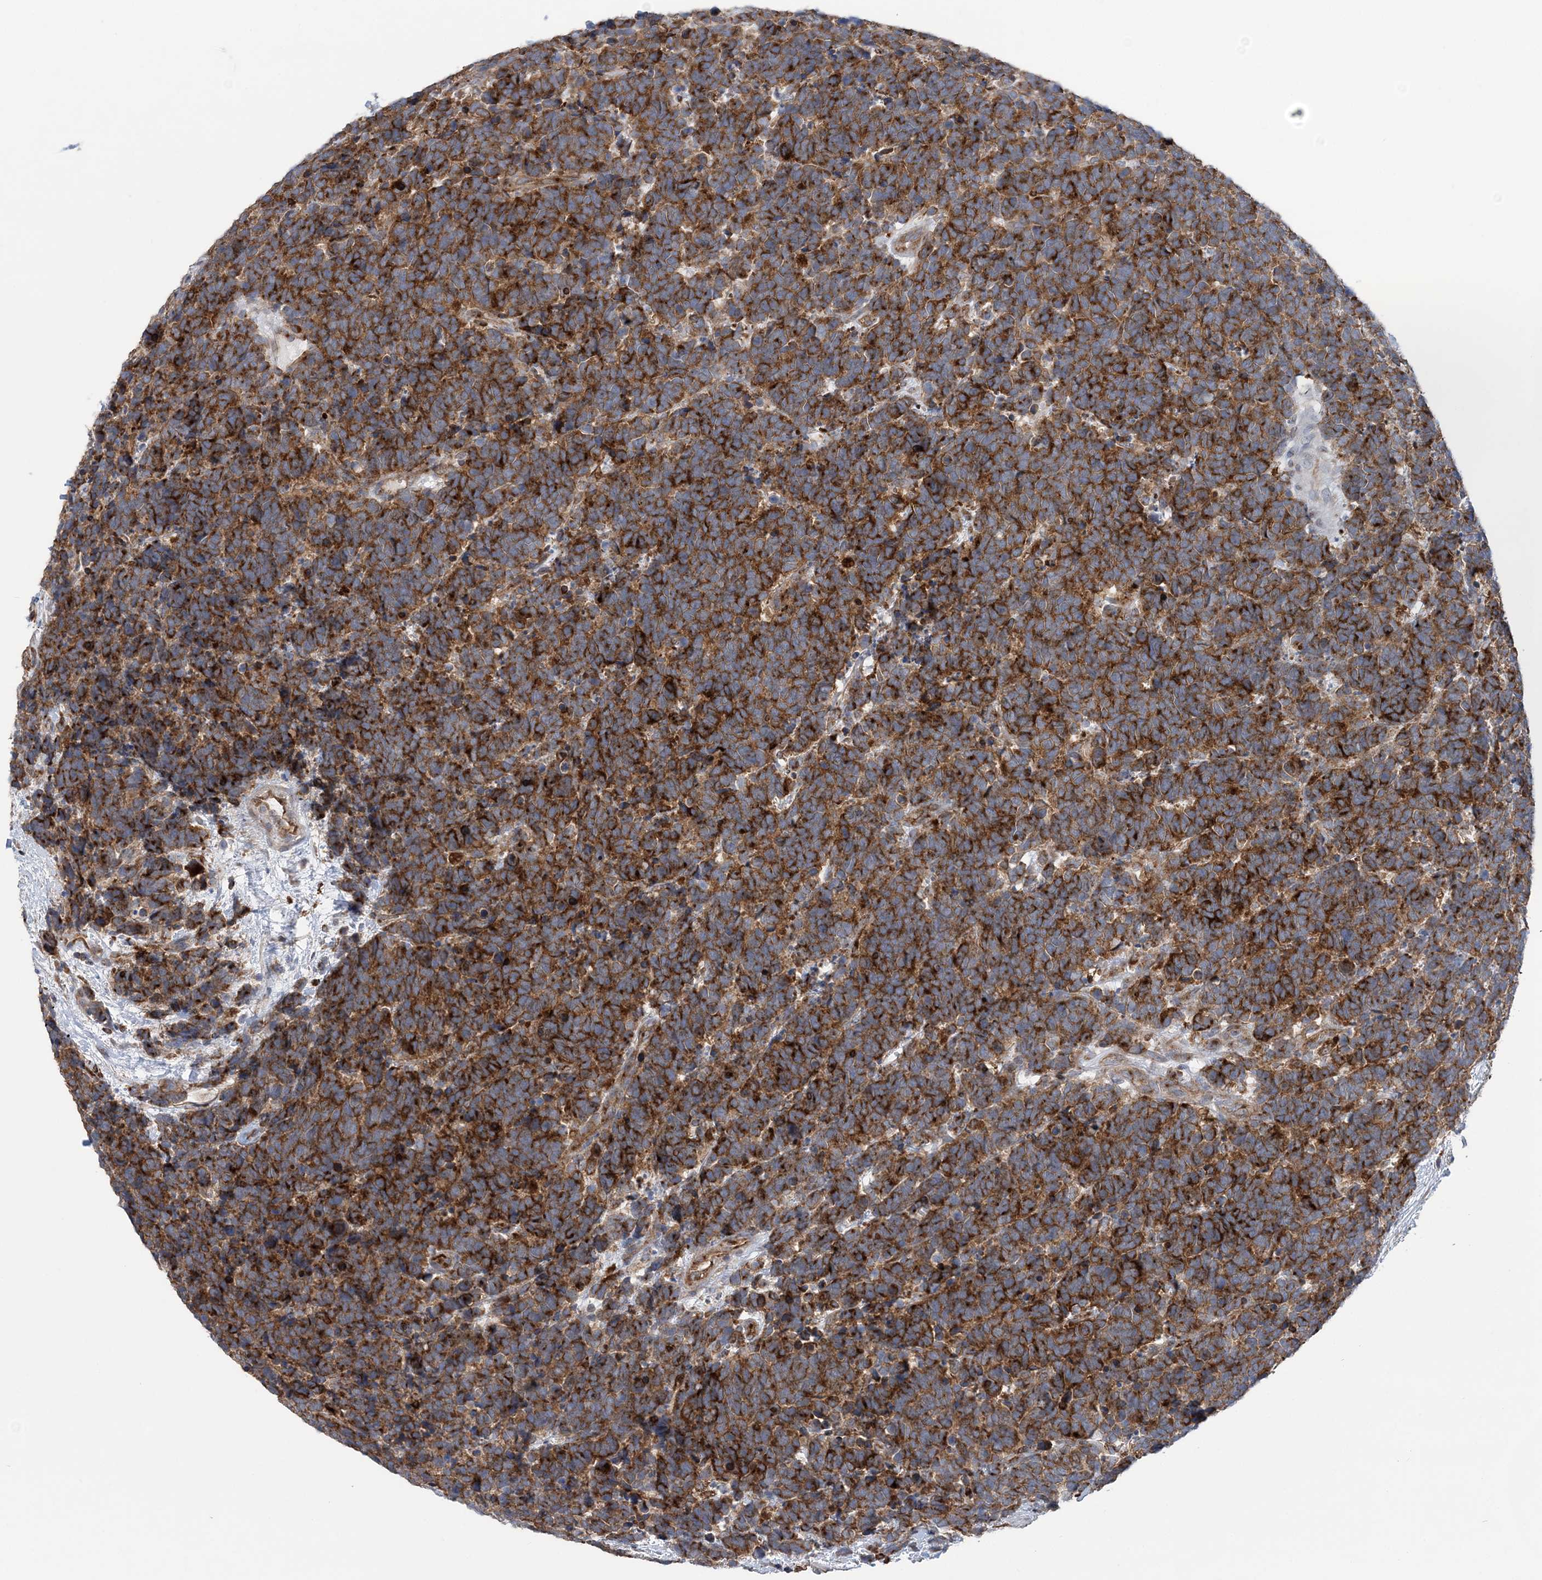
{"staining": {"intensity": "strong", "quantity": ">75%", "location": "cytoplasmic/membranous"}, "tissue": "carcinoid", "cell_type": "Tumor cells", "image_type": "cancer", "snomed": [{"axis": "morphology", "description": "Carcinoma, NOS"}, {"axis": "morphology", "description": "Carcinoid, malignant, NOS"}, {"axis": "topography", "description": "Urinary bladder"}], "caption": "Immunohistochemical staining of human carcinoid displays strong cytoplasmic/membranous protein positivity in about >75% of tumor cells.", "gene": "PTTG1IP", "patient": {"sex": "male", "age": 57}}